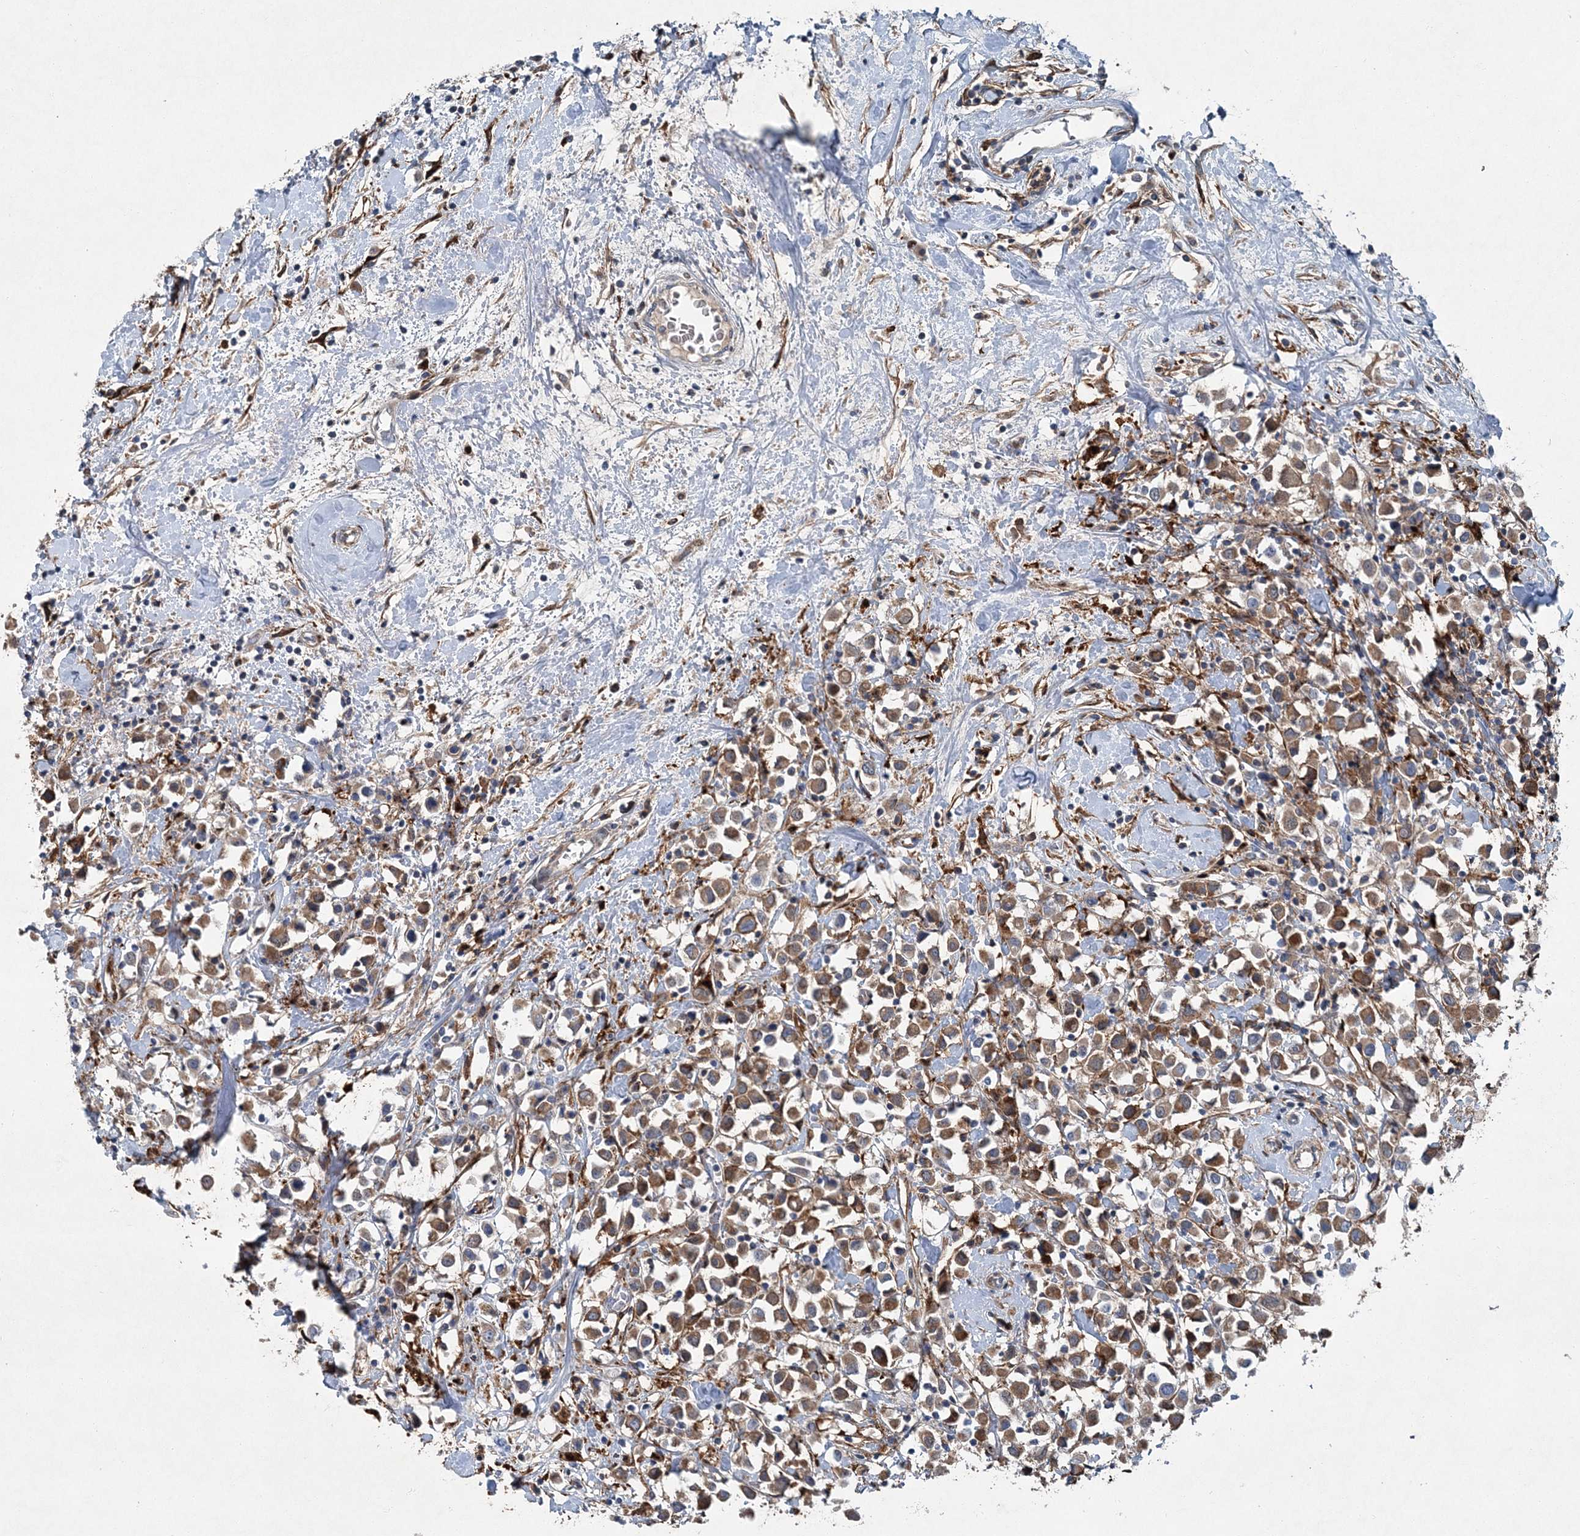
{"staining": {"intensity": "moderate", "quantity": ">75%", "location": "cytoplasmic/membranous"}, "tissue": "breast cancer", "cell_type": "Tumor cells", "image_type": "cancer", "snomed": [{"axis": "morphology", "description": "Duct carcinoma"}, {"axis": "topography", "description": "Breast"}], "caption": "This is an image of immunohistochemistry (IHC) staining of breast cancer, which shows moderate staining in the cytoplasmic/membranous of tumor cells.", "gene": "SPOPL", "patient": {"sex": "female", "age": 61}}